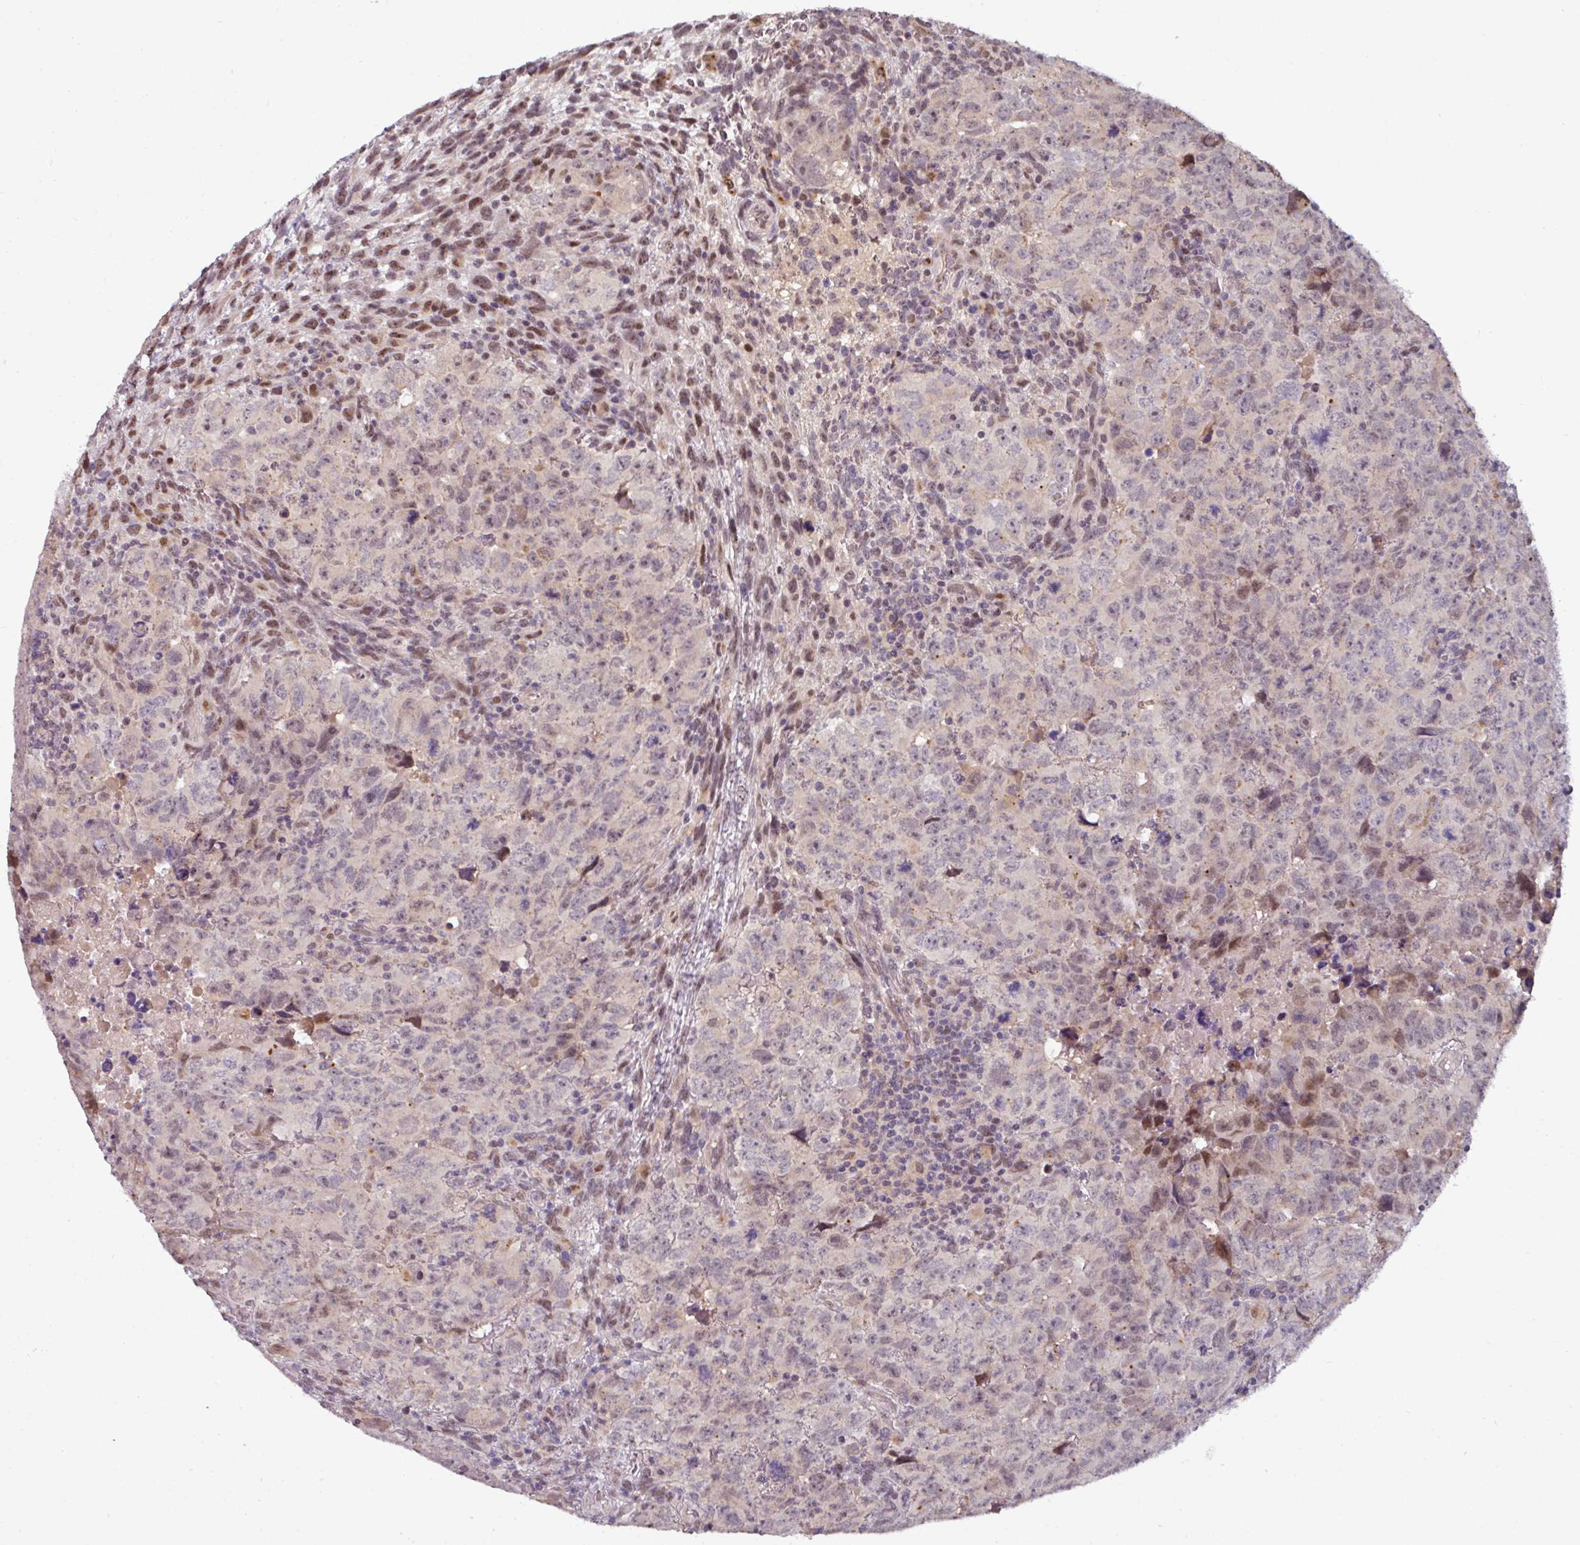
{"staining": {"intensity": "weak", "quantity": "25%-75%", "location": "nuclear"}, "tissue": "testis cancer", "cell_type": "Tumor cells", "image_type": "cancer", "snomed": [{"axis": "morphology", "description": "Carcinoma, Embryonal, NOS"}, {"axis": "topography", "description": "Testis"}], "caption": "Testis embryonal carcinoma was stained to show a protein in brown. There is low levels of weak nuclear expression in about 25%-75% of tumor cells.", "gene": "SWSAP1", "patient": {"sex": "male", "age": 24}}